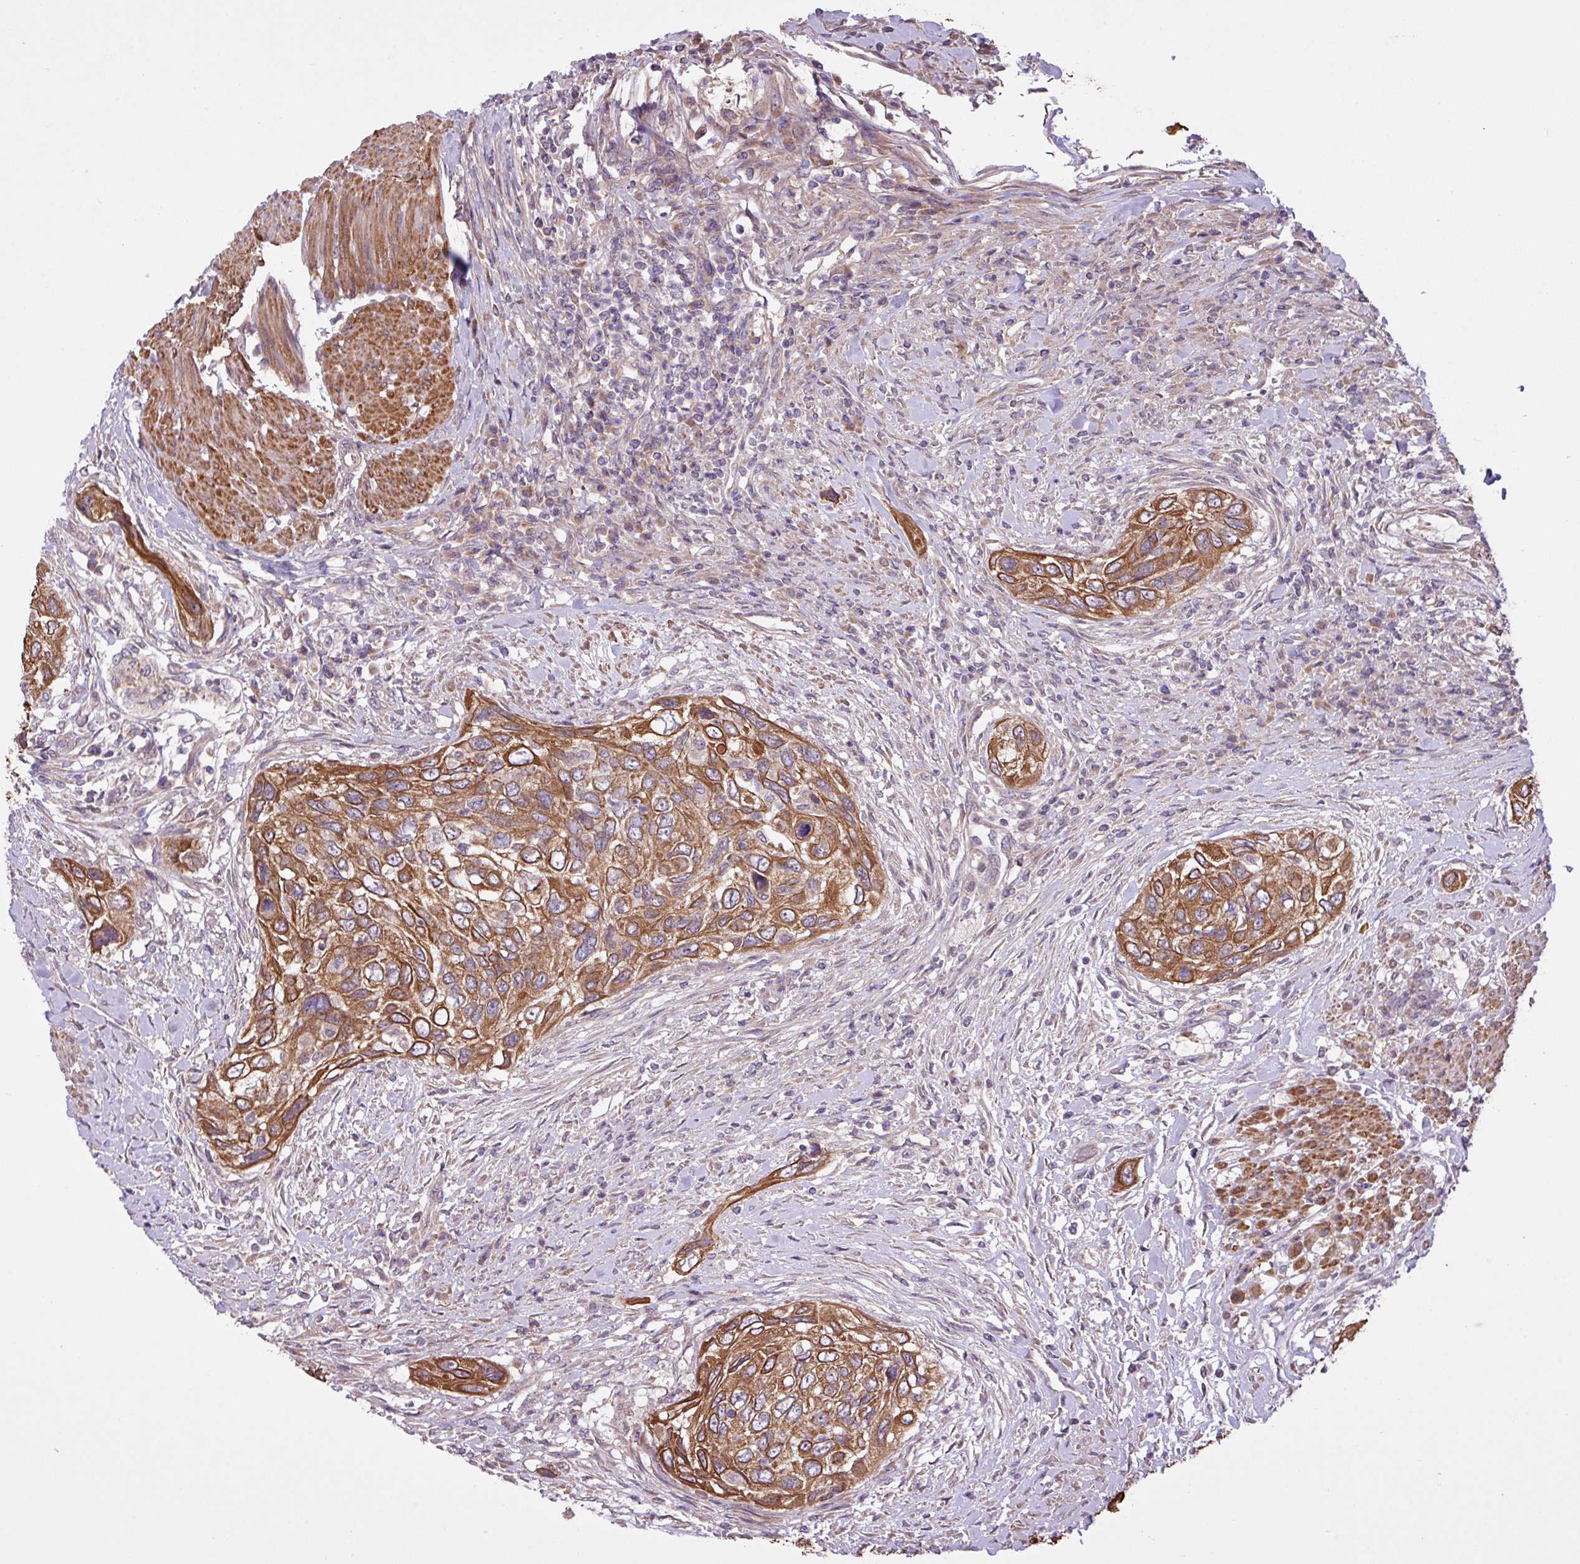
{"staining": {"intensity": "moderate", "quantity": ">75%", "location": "cytoplasmic/membranous"}, "tissue": "urothelial cancer", "cell_type": "Tumor cells", "image_type": "cancer", "snomed": [{"axis": "morphology", "description": "Urothelial carcinoma, High grade"}, {"axis": "topography", "description": "Urinary bladder"}], "caption": "Immunohistochemistry (IHC) staining of high-grade urothelial carcinoma, which reveals medium levels of moderate cytoplasmic/membranous positivity in approximately >75% of tumor cells indicating moderate cytoplasmic/membranous protein staining. The staining was performed using DAB (brown) for protein detection and nuclei were counterstained in hematoxylin (blue).", "gene": "TIMM10B", "patient": {"sex": "female", "age": 60}}